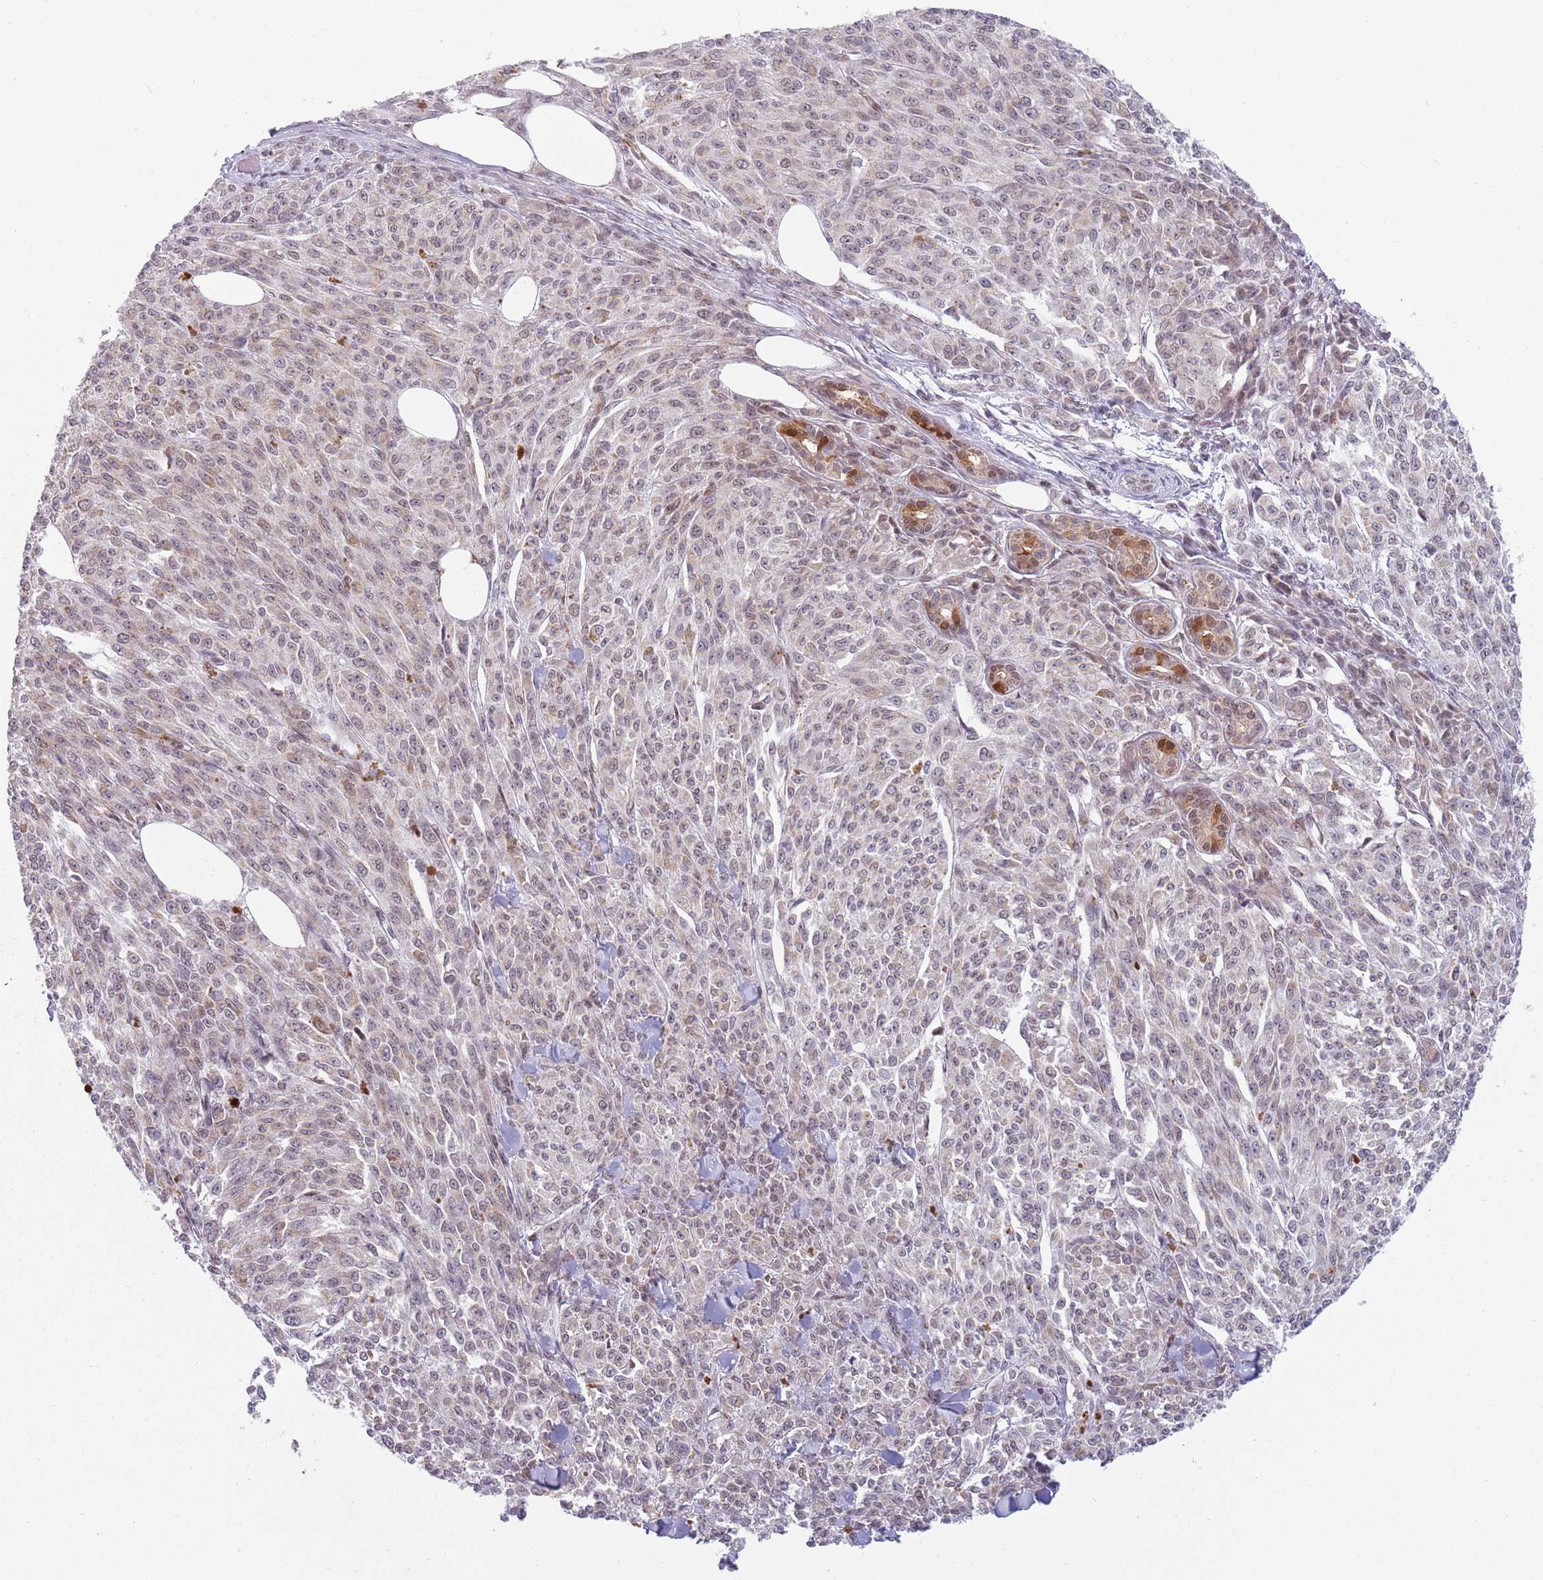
{"staining": {"intensity": "moderate", "quantity": "<25%", "location": "cytoplasmic/membranous,nuclear"}, "tissue": "melanoma", "cell_type": "Tumor cells", "image_type": "cancer", "snomed": [{"axis": "morphology", "description": "Malignant melanoma, NOS"}, {"axis": "topography", "description": "Skin"}], "caption": "Approximately <25% of tumor cells in human malignant melanoma exhibit moderate cytoplasmic/membranous and nuclear protein staining as visualized by brown immunohistochemical staining.", "gene": "ZNF574", "patient": {"sex": "female", "age": 52}}